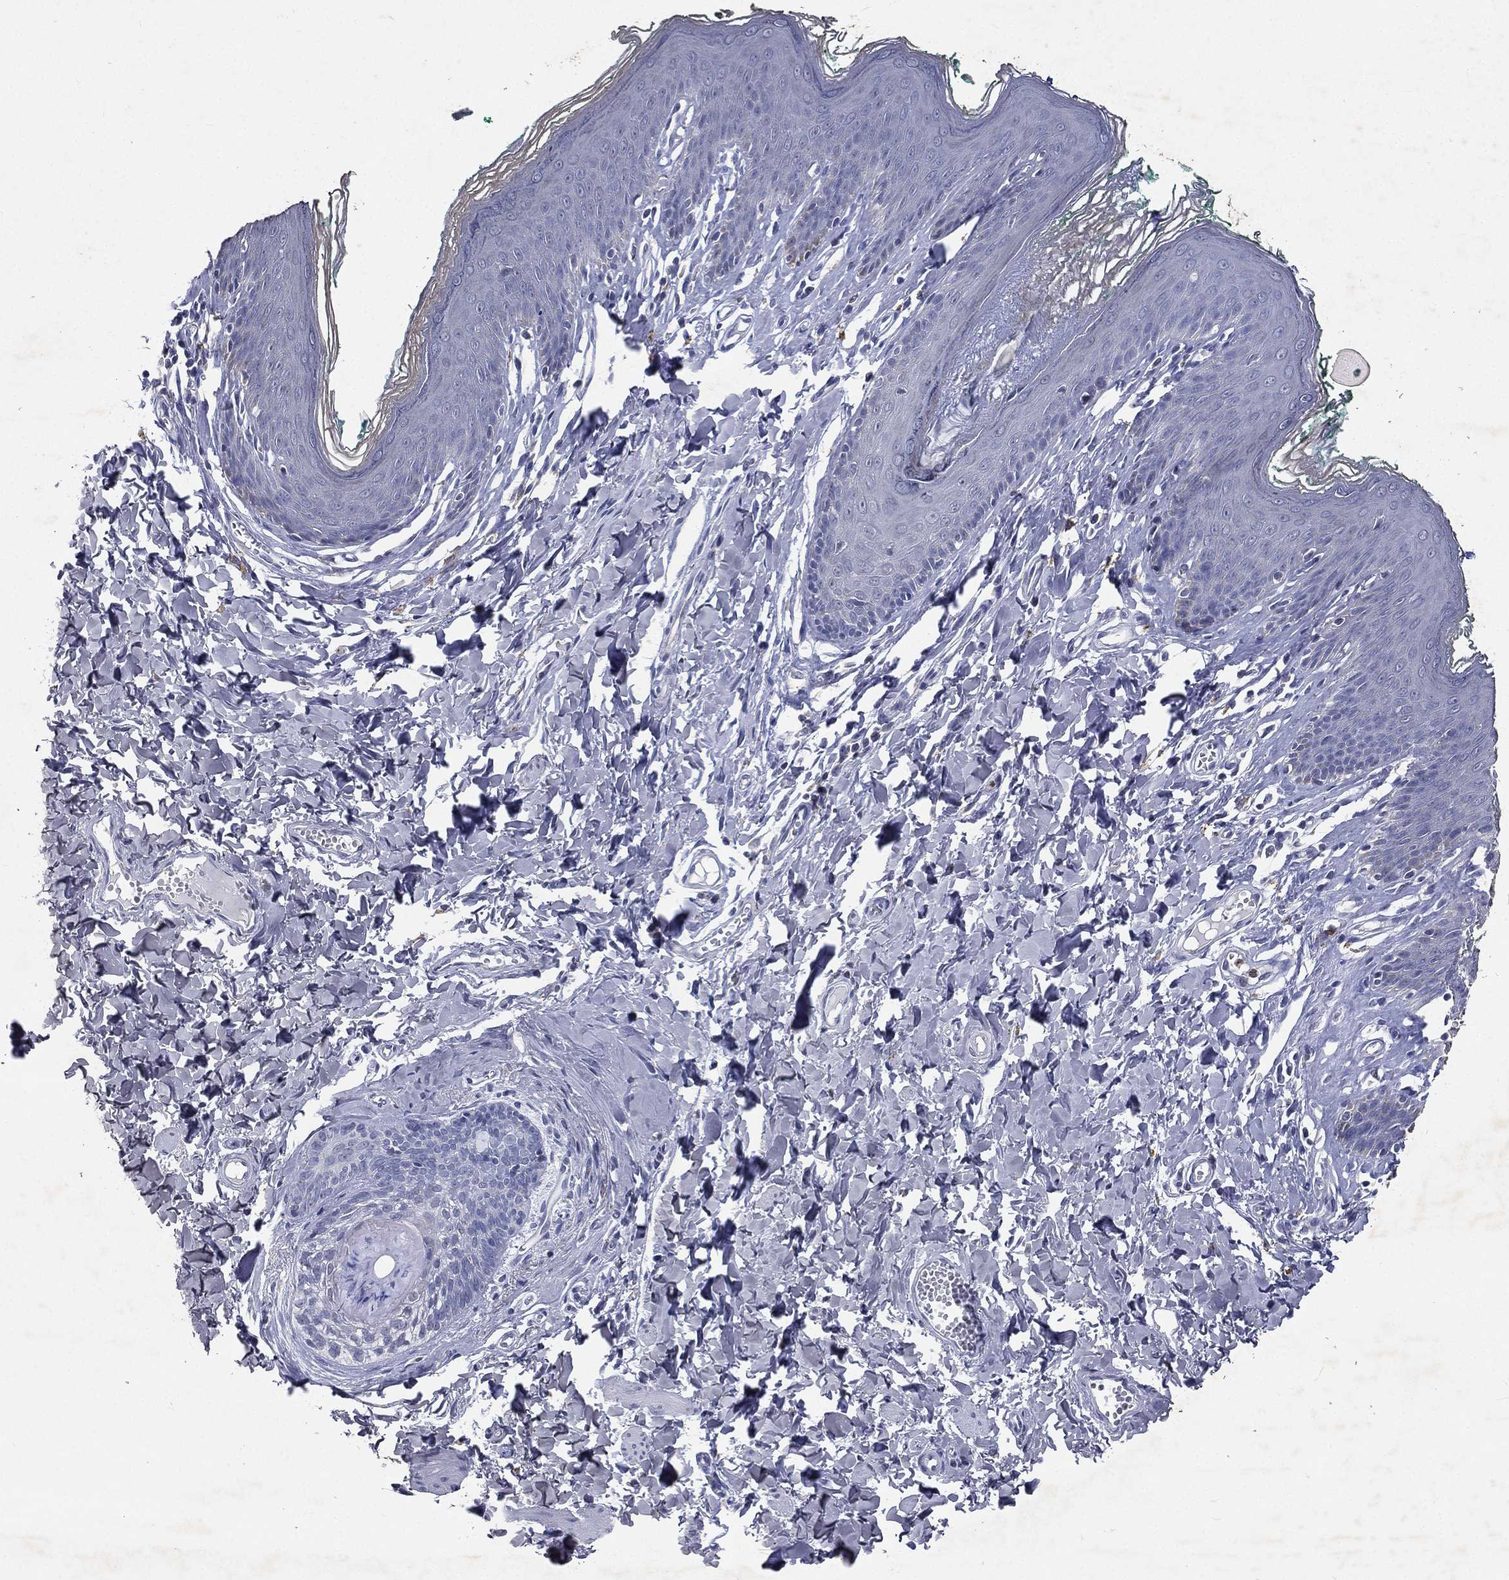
{"staining": {"intensity": "negative", "quantity": "none", "location": "none"}, "tissue": "skin", "cell_type": "Epidermal cells", "image_type": "normal", "snomed": [{"axis": "morphology", "description": "Normal tissue, NOS"}, {"axis": "topography", "description": "Vulva"}], "caption": "An immunohistochemistry histopathology image of unremarkable skin is shown. There is no staining in epidermal cells of skin.", "gene": "SLC34A2", "patient": {"sex": "female", "age": 66}}